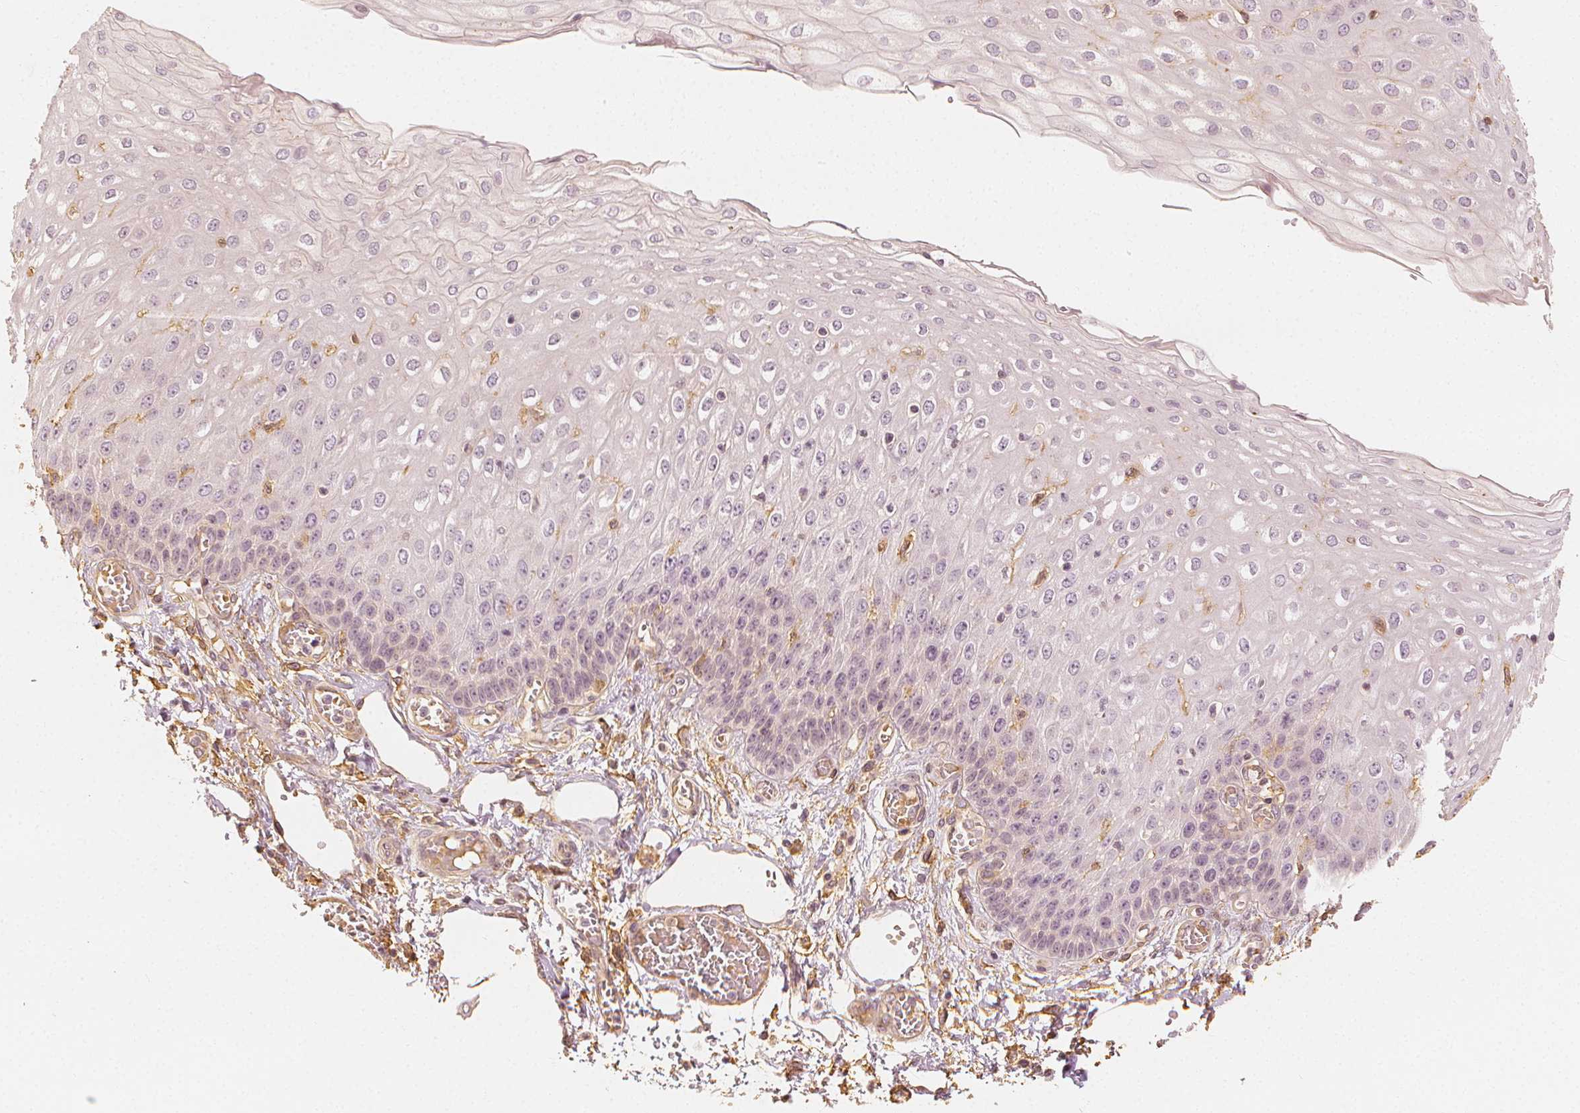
{"staining": {"intensity": "weak", "quantity": "<25%", "location": "cytoplasmic/membranous"}, "tissue": "esophagus", "cell_type": "Squamous epithelial cells", "image_type": "normal", "snomed": [{"axis": "morphology", "description": "Normal tissue, NOS"}, {"axis": "morphology", "description": "Adenocarcinoma, NOS"}, {"axis": "topography", "description": "Esophagus"}], "caption": "This is a histopathology image of immunohistochemistry (IHC) staining of unremarkable esophagus, which shows no expression in squamous epithelial cells.", "gene": "ARHGAP26", "patient": {"sex": "male", "age": 81}}